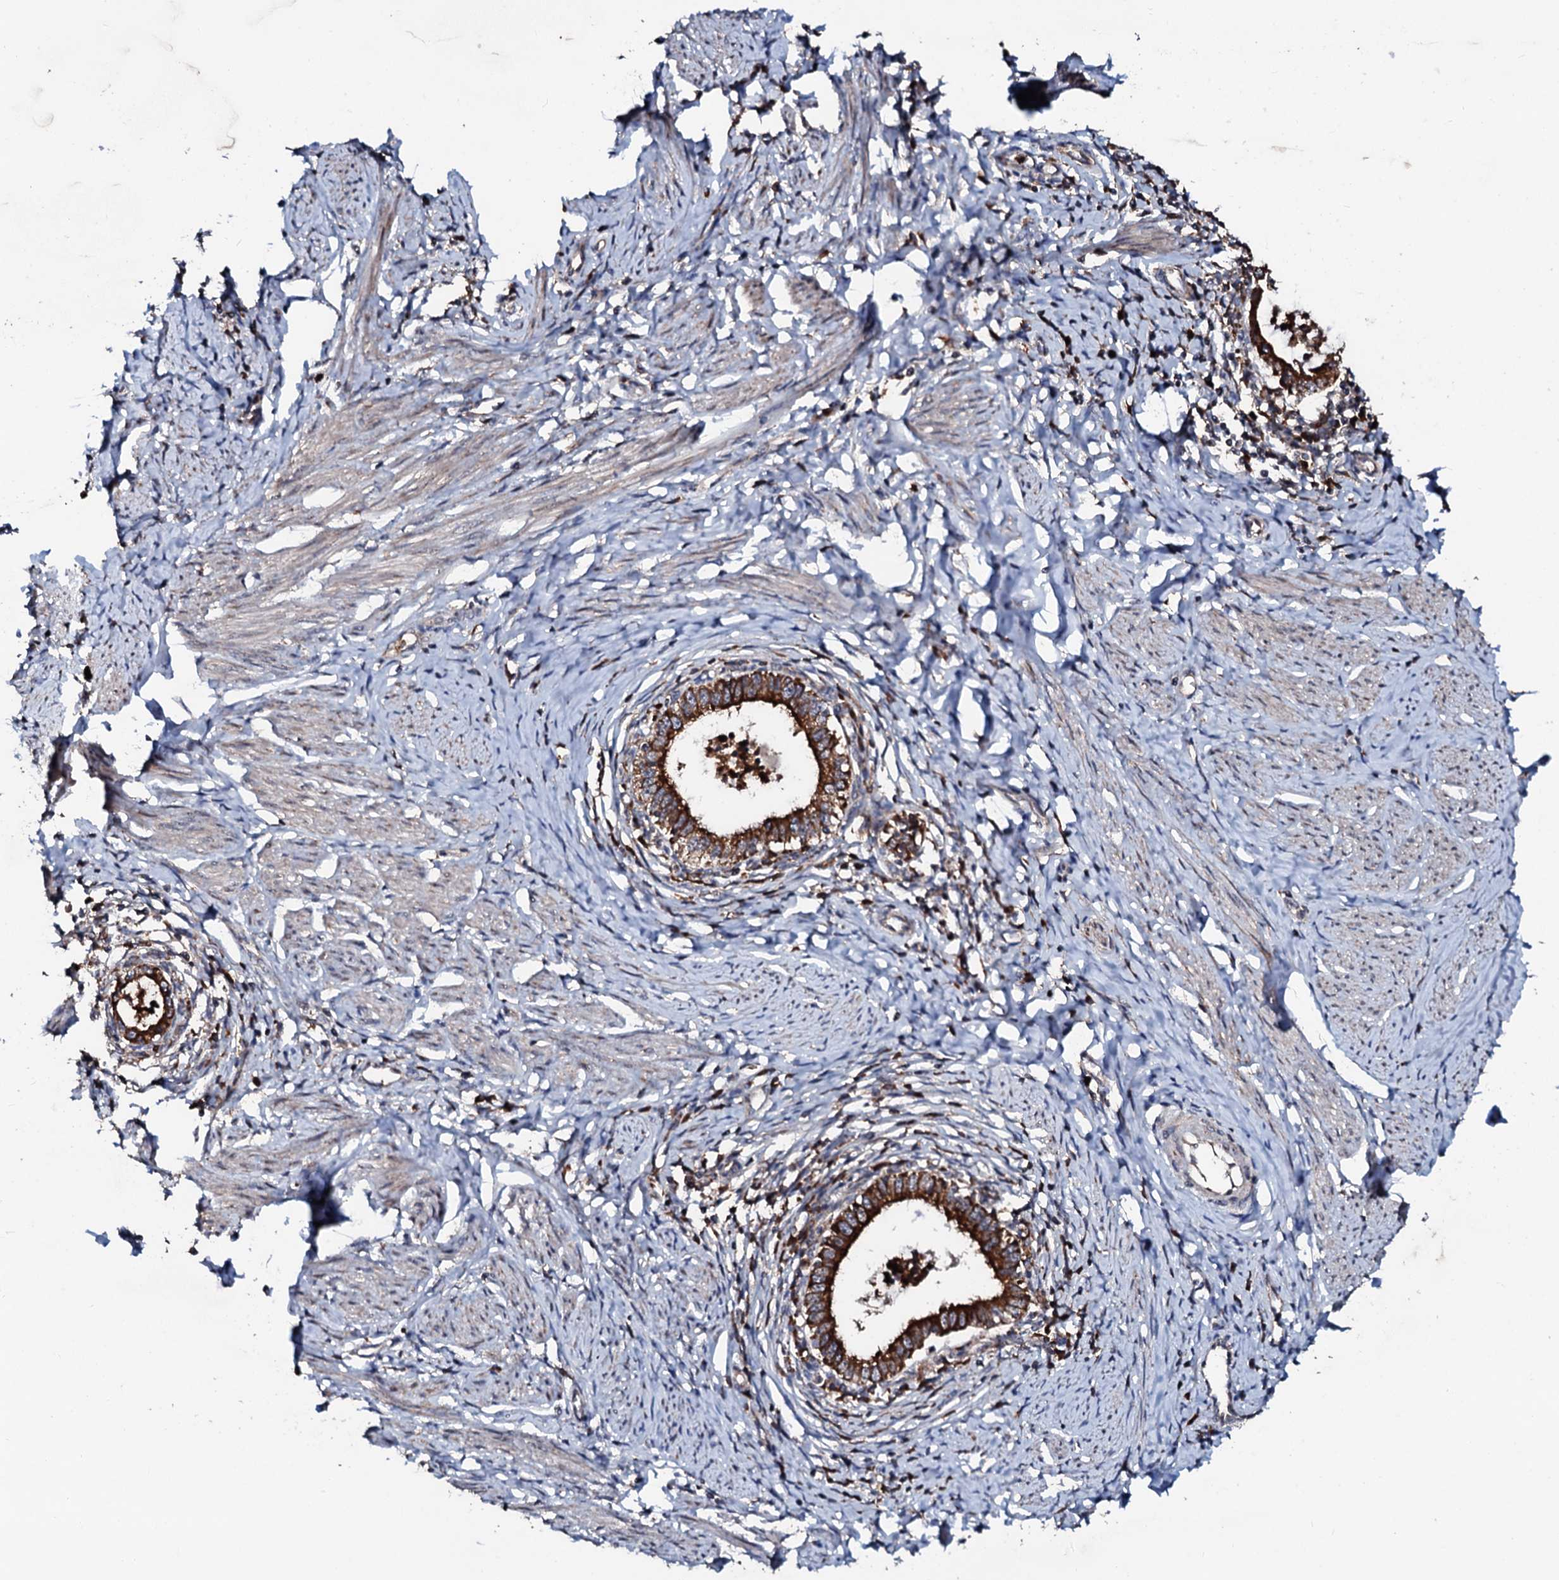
{"staining": {"intensity": "strong", "quantity": ">75%", "location": "cytoplasmic/membranous"}, "tissue": "cervical cancer", "cell_type": "Tumor cells", "image_type": "cancer", "snomed": [{"axis": "morphology", "description": "Adenocarcinoma, NOS"}, {"axis": "topography", "description": "Cervix"}], "caption": "Immunohistochemical staining of human cervical adenocarcinoma exhibits high levels of strong cytoplasmic/membranous protein positivity in about >75% of tumor cells.", "gene": "SDHAF2", "patient": {"sex": "female", "age": 36}}